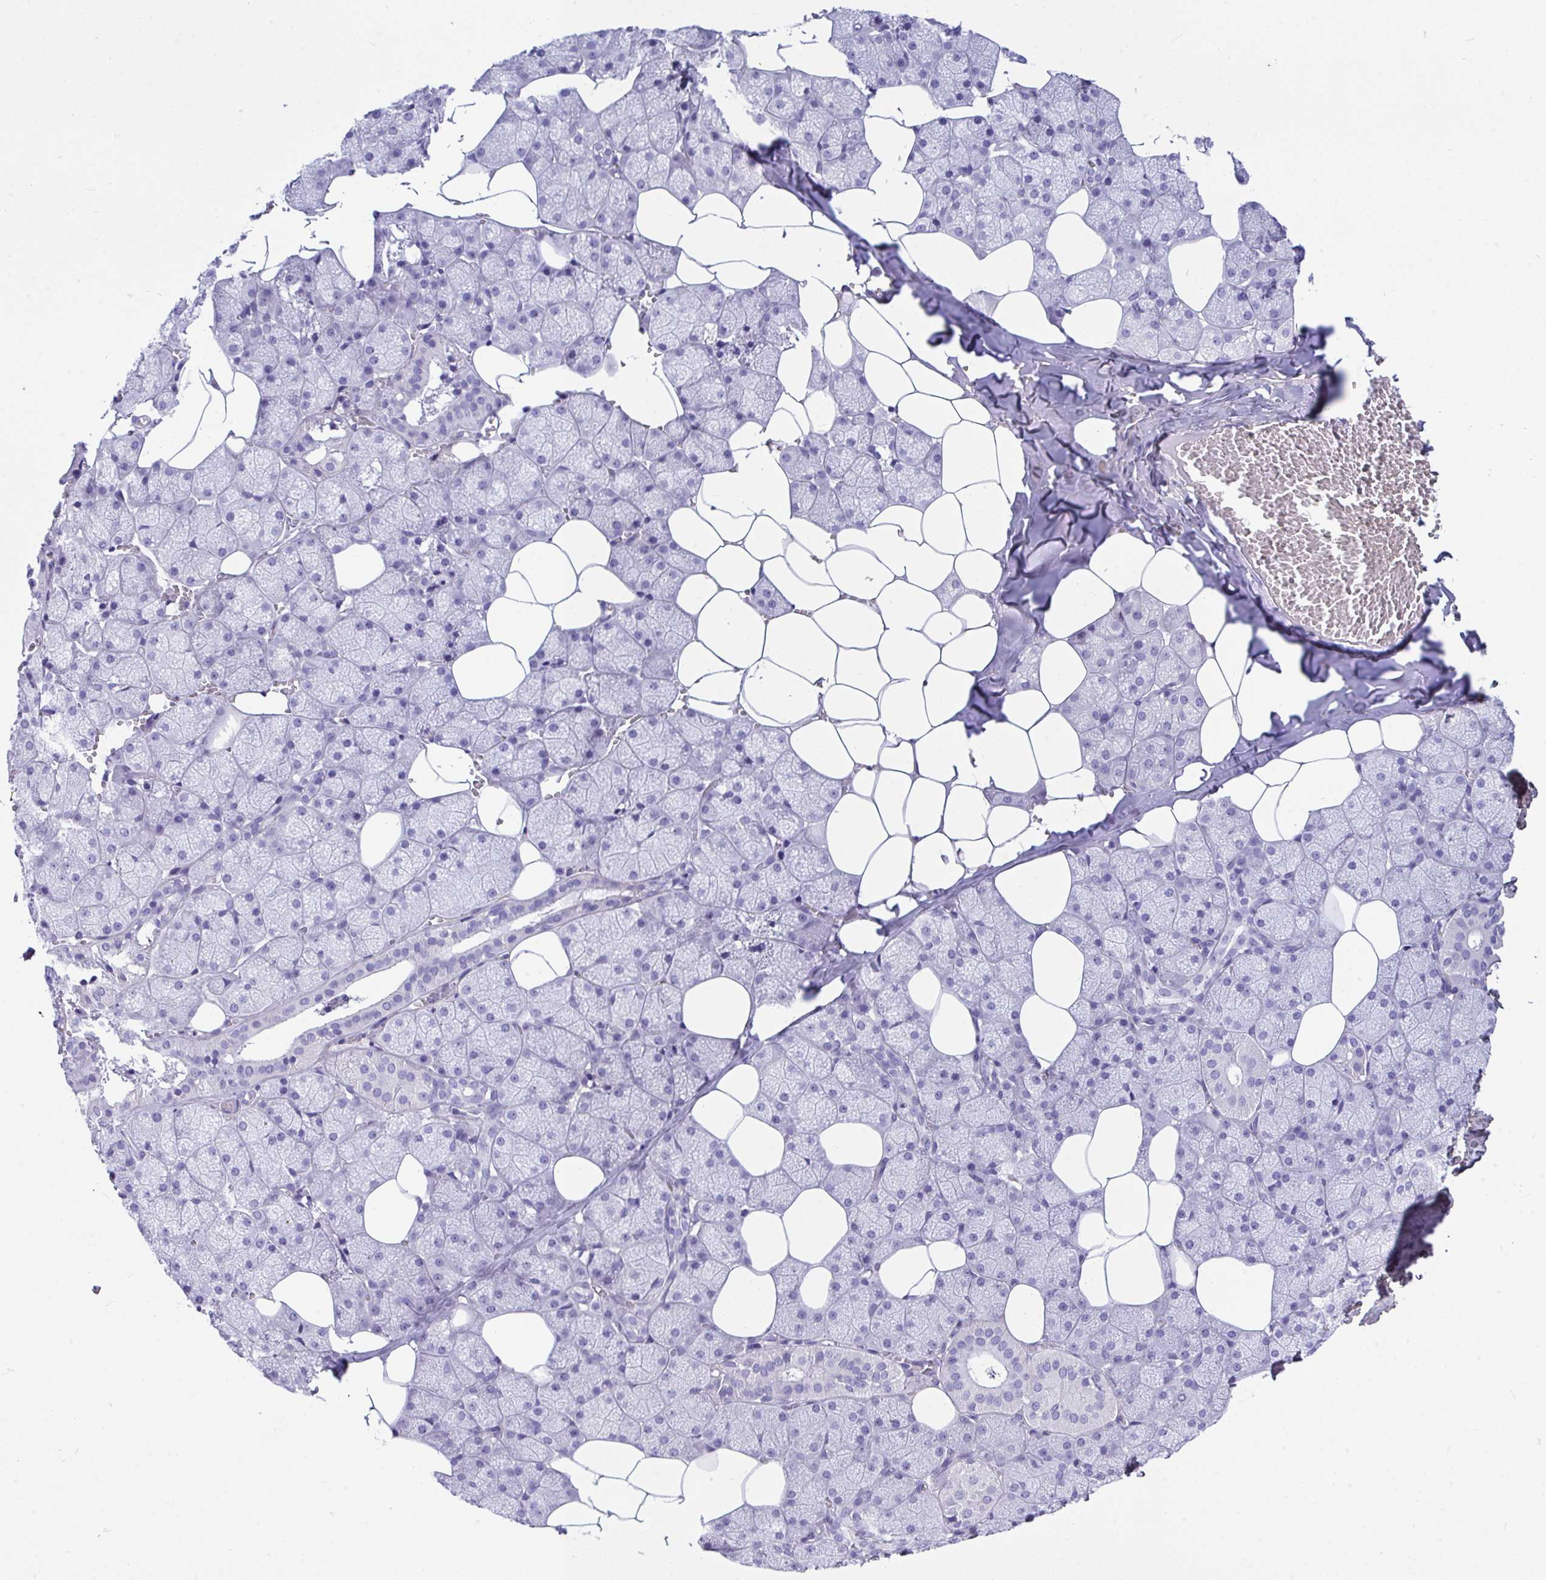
{"staining": {"intensity": "negative", "quantity": "none", "location": "none"}, "tissue": "salivary gland", "cell_type": "Glandular cells", "image_type": "normal", "snomed": [{"axis": "morphology", "description": "Normal tissue, NOS"}, {"axis": "topography", "description": "Salivary gland"}, {"axis": "topography", "description": "Peripheral nerve tissue"}], "caption": "A high-resolution micrograph shows immunohistochemistry staining of unremarkable salivary gland, which reveals no significant expression in glandular cells.", "gene": "LHFPL6", "patient": {"sex": "male", "age": 38}}